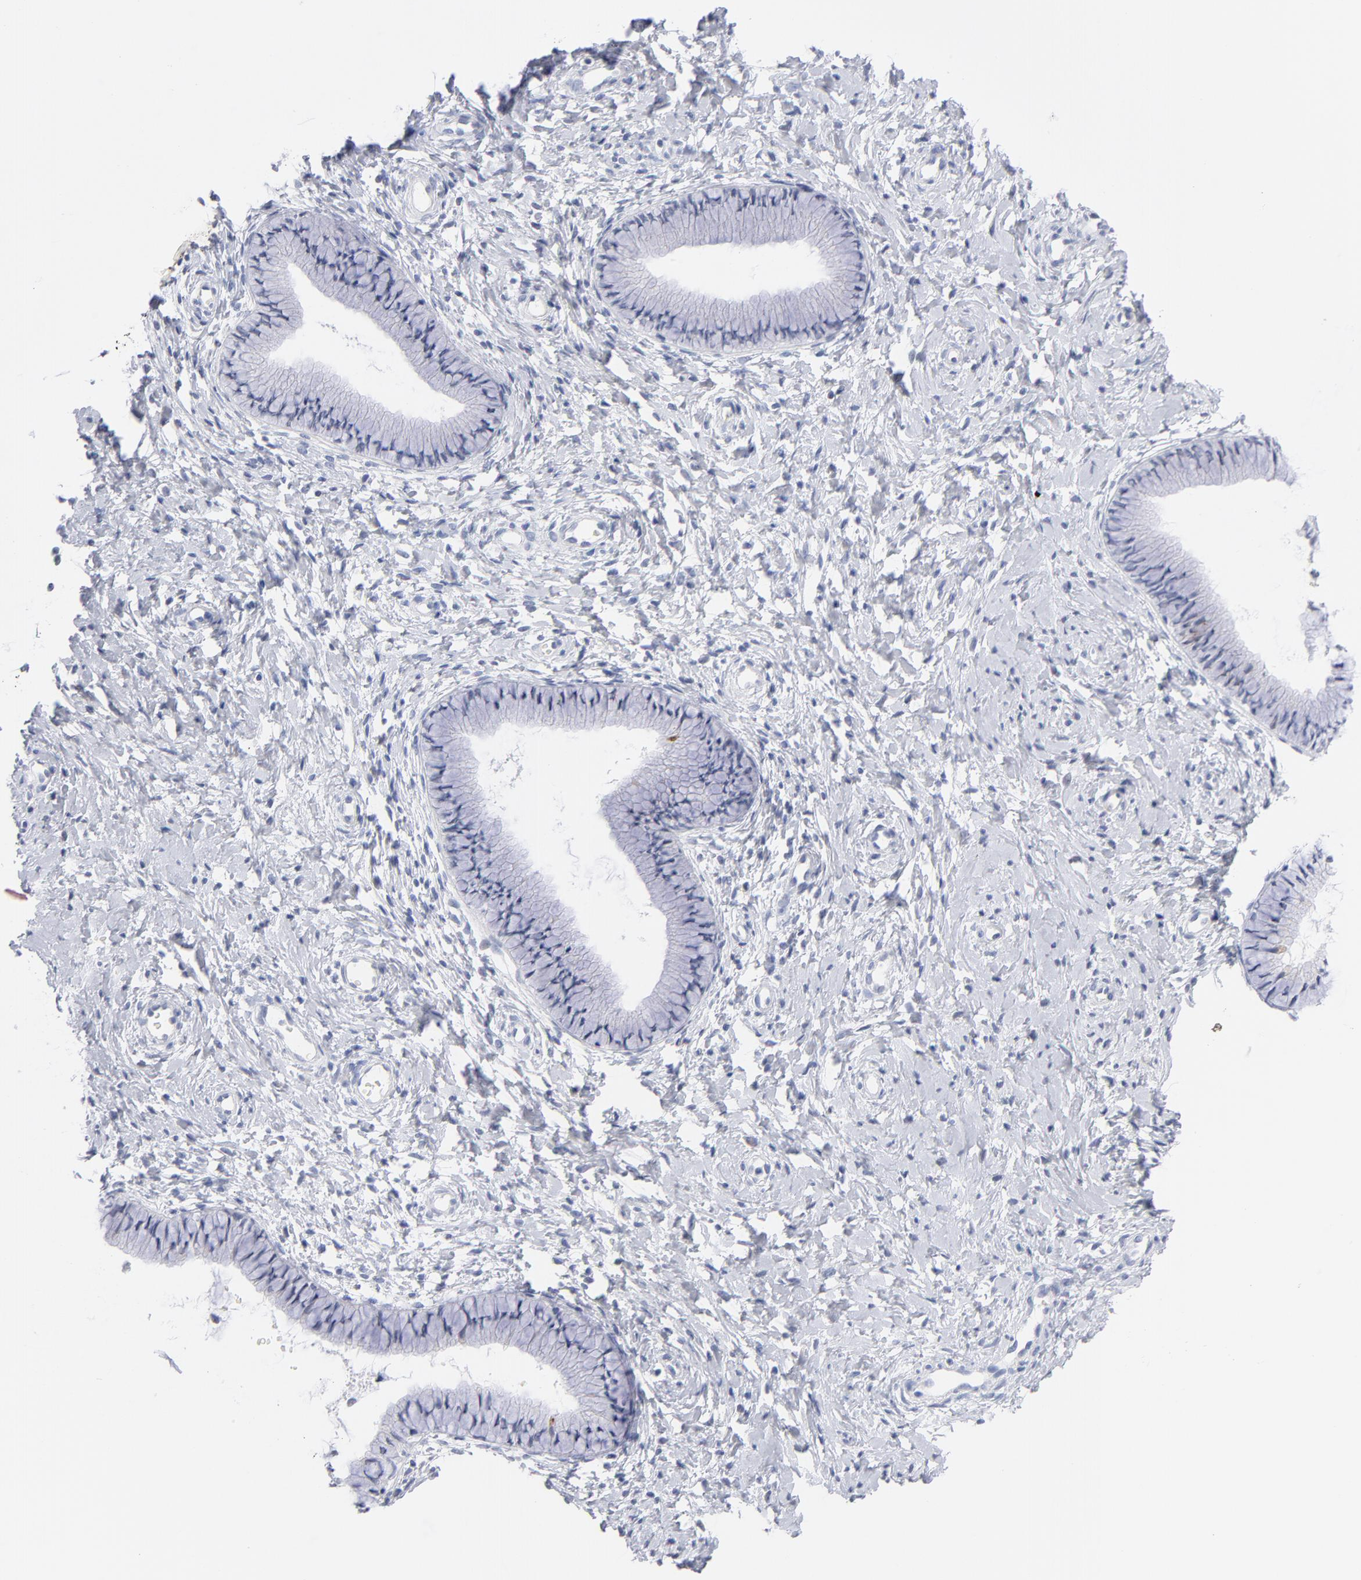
{"staining": {"intensity": "negative", "quantity": "none", "location": "none"}, "tissue": "cervix", "cell_type": "Glandular cells", "image_type": "normal", "snomed": [{"axis": "morphology", "description": "Normal tissue, NOS"}, {"axis": "topography", "description": "Cervix"}], "caption": "Immunohistochemistry micrograph of unremarkable human cervix stained for a protein (brown), which displays no expression in glandular cells.", "gene": "KHNYN", "patient": {"sex": "female", "age": 46}}